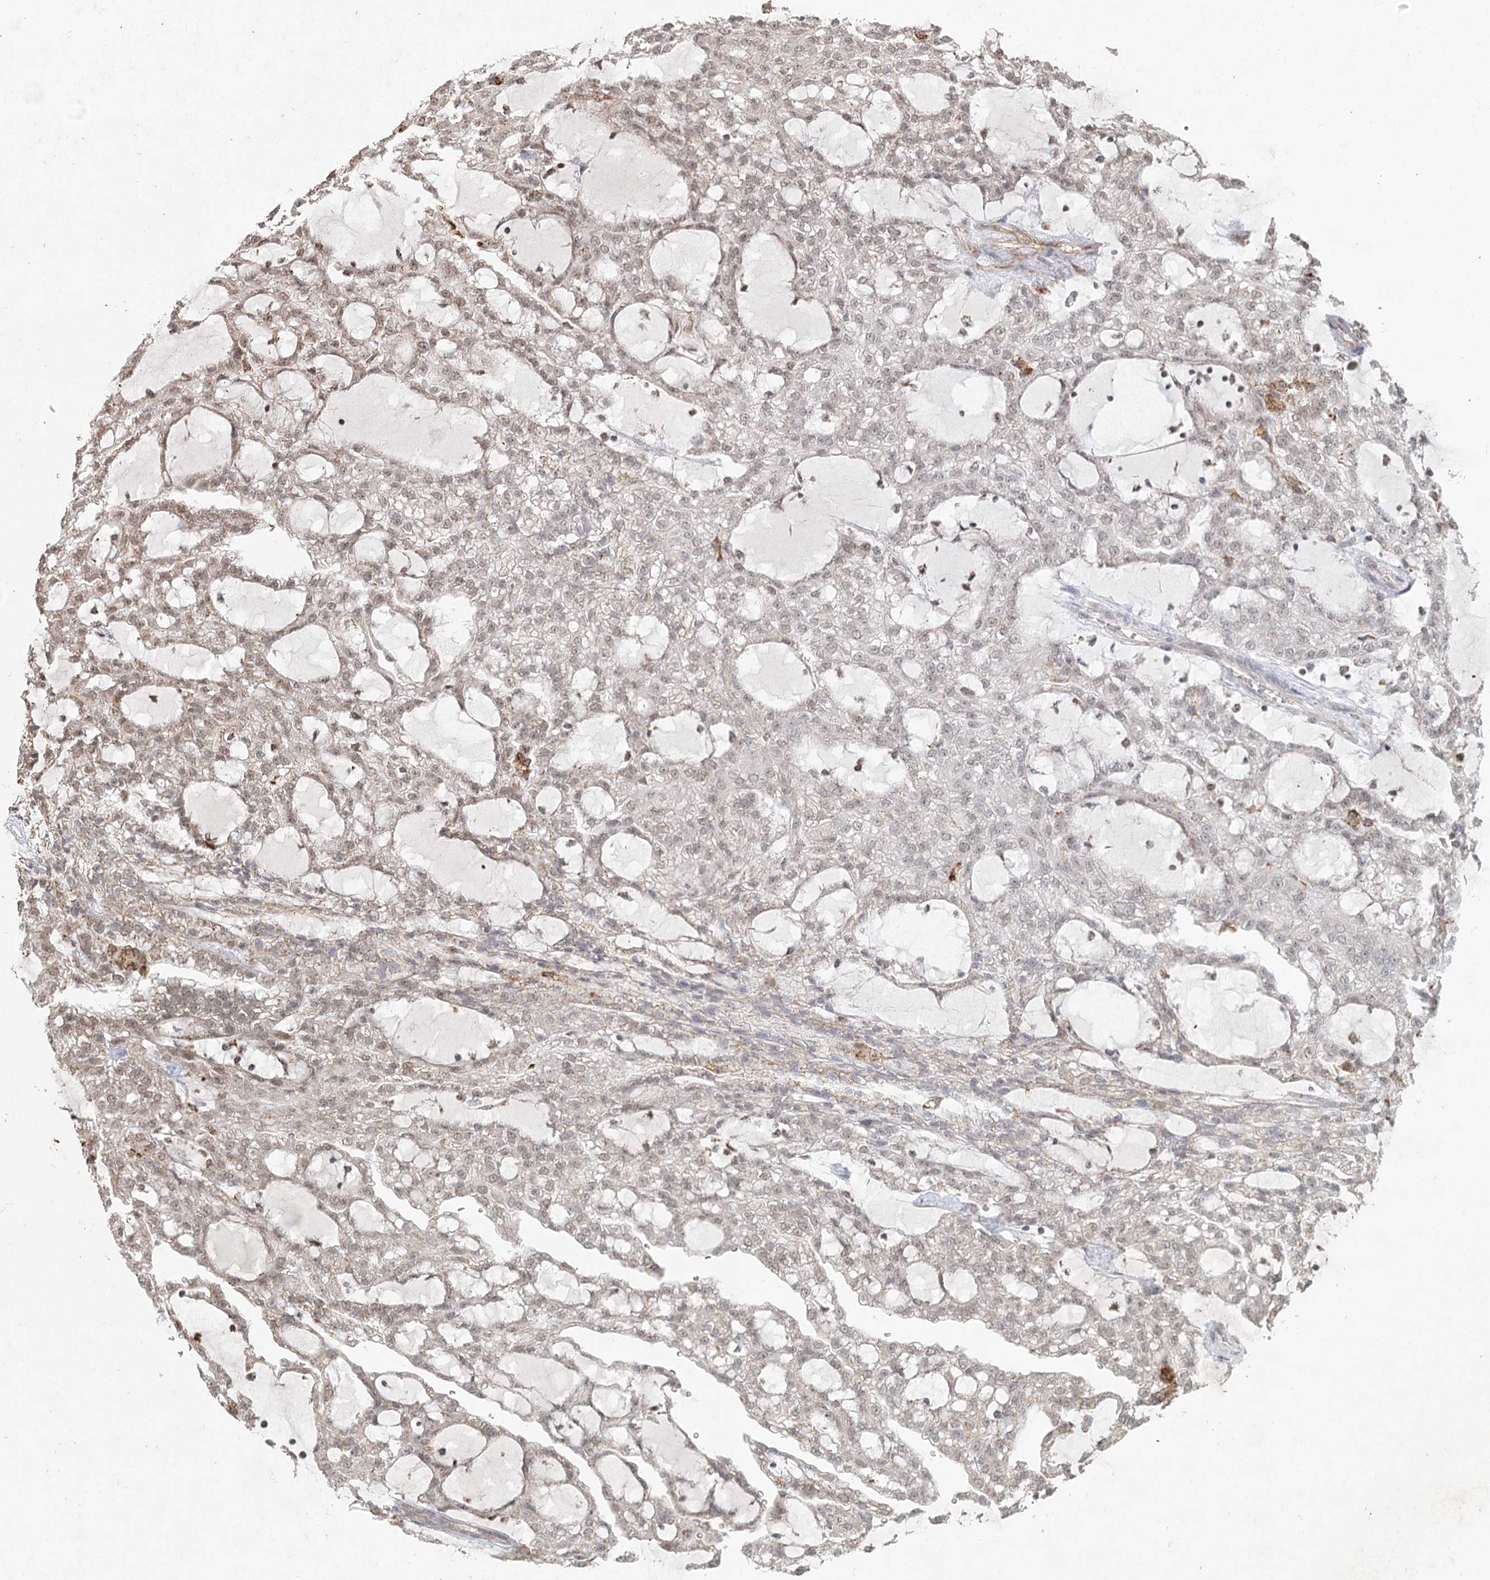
{"staining": {"intensity": "weak", "quantity": ">75%", "location": "nuclear"}, "tissue": "renal cancer", "cell_type": "Tumor cells", "image_type": "cancer", "snomed": [{"axis": "morphology", "description": "Adenocarcinoma, NOS"}, {"axis": "topography", "description": "Kidney"}], "caption": "Adenocarcinoma (renal) tissue reveals weak nuclear positivity in approximately >75% of tumor cells, visualized by immunohistochemistry.", "gene": "LACTB", "patient": {"sex": "male", "age": 63}}